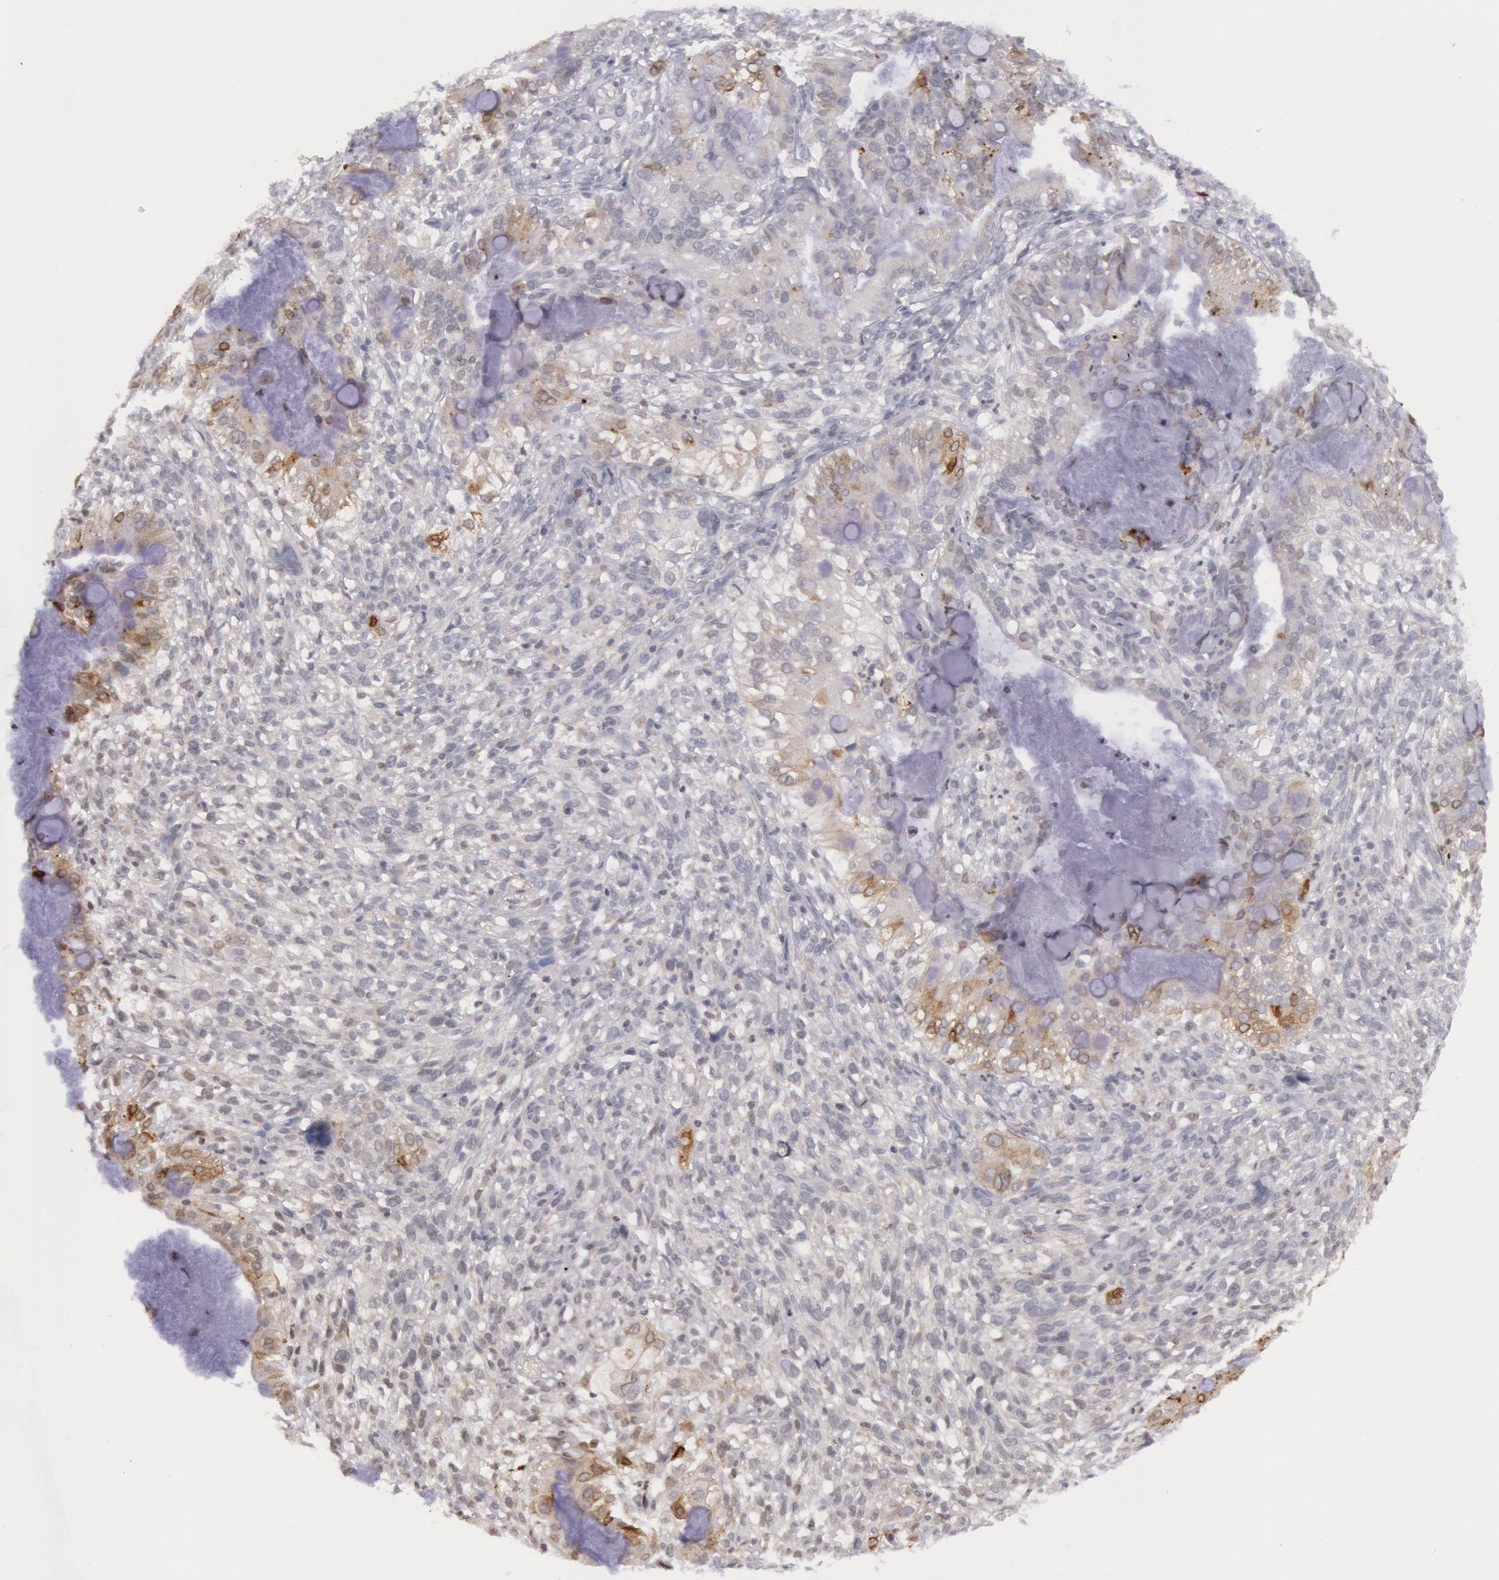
{"staining": {"intensity": "moderate", "quantity": "<25%", "location": "cytoplasmic/membranous"}, "tissue": "cervical cancer", "cell_type": "Tumor cells", "image_type": "cancer", "snomed": [{"axis": "morphology", "description": "Adenocarcinoma, NOS"}, {"axis": "topography", "description": "Cervix"}], "caption": "A brown stain shows moderate cytoplasmic/membranous expression of a protein in adenocarcinoma (cervical) tumor cells.", "gene": "PTGS2", "patient": {"sex": "female", "age": 41}}